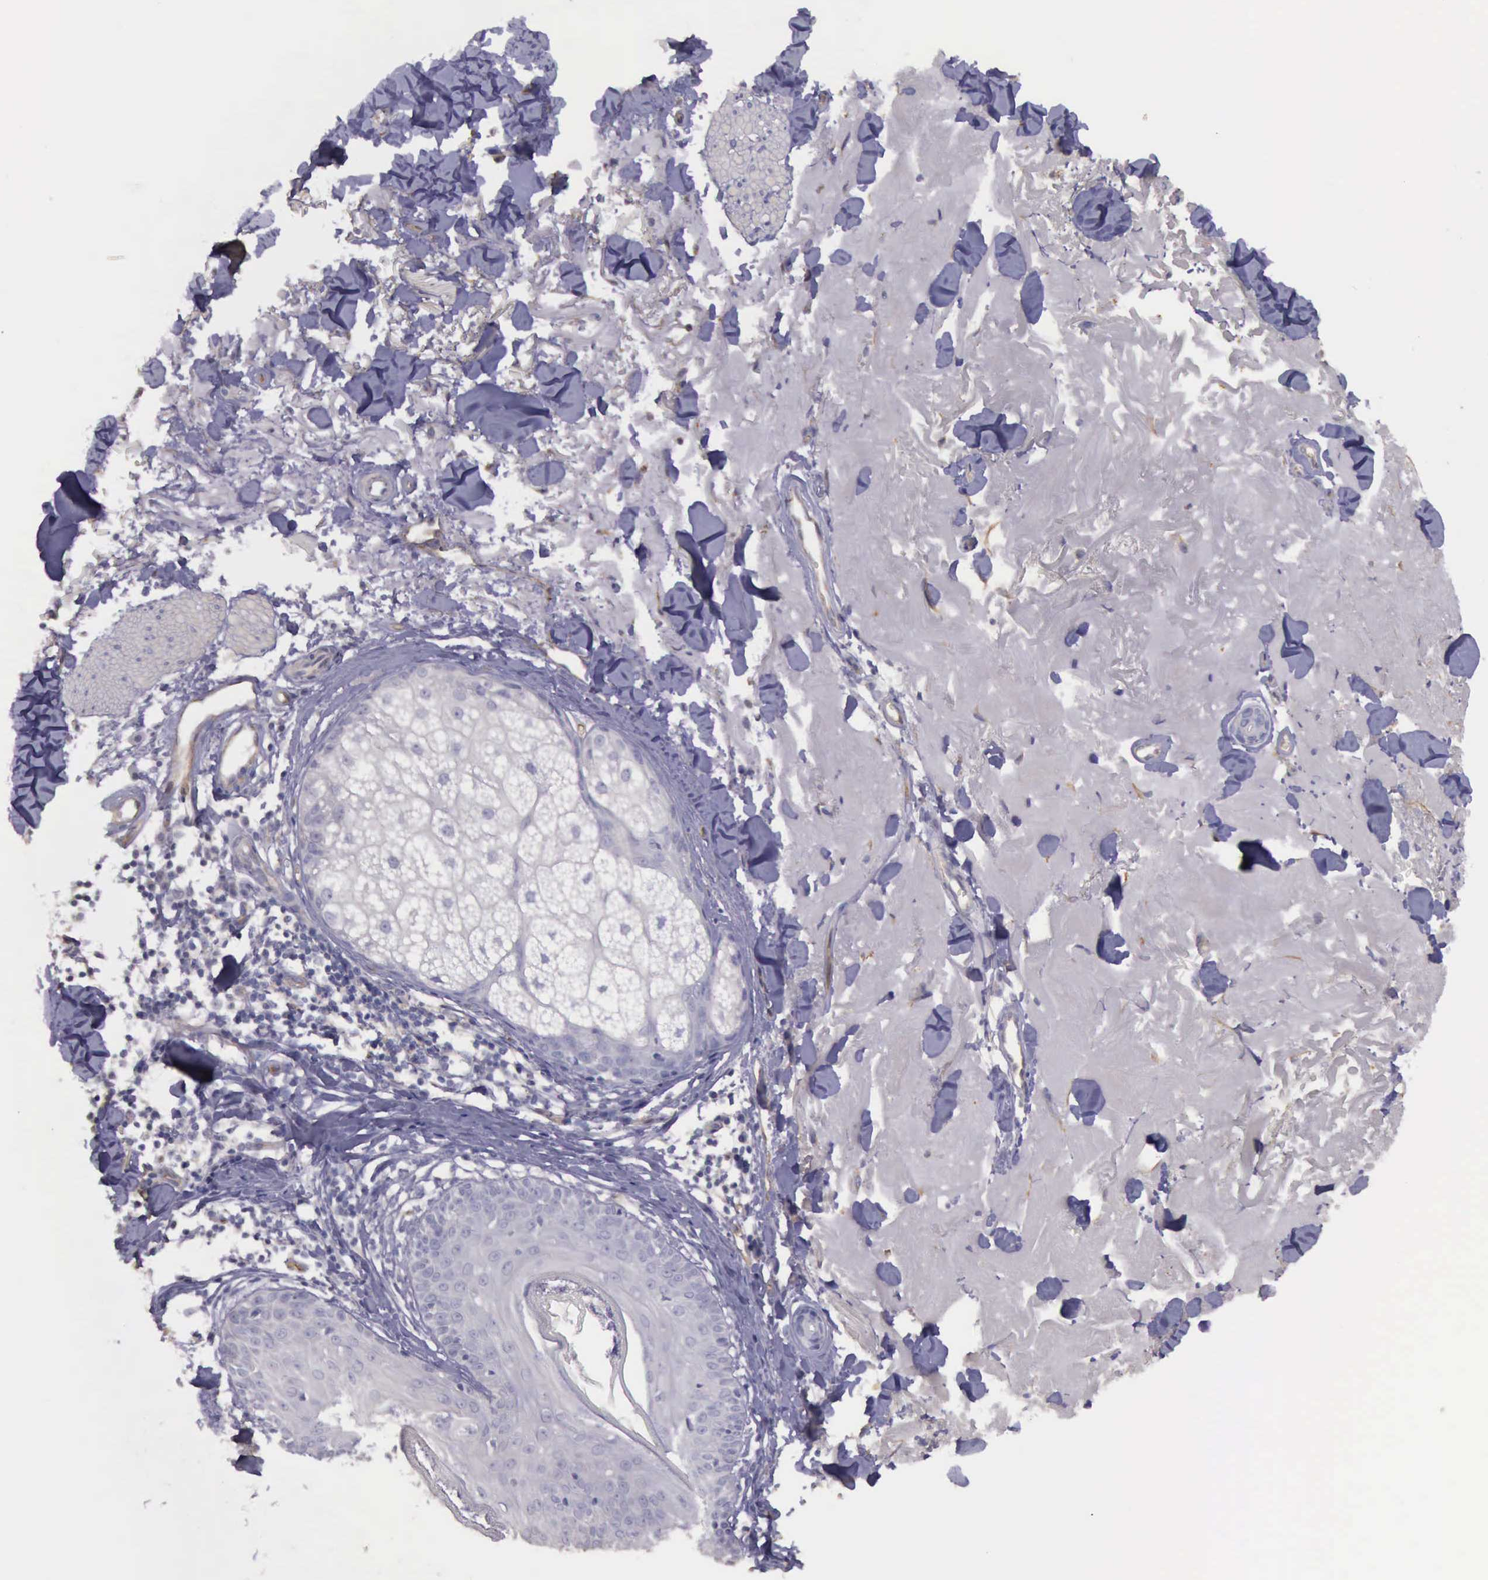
{"staining": {"intensity": "negative", "quantity": "none", "location": "none"}, "tissue": "skin", "cell_type": "Fibroblasts", "image_type": "normal", "snomed": [{"axis": "morphology", "description": "Normal tissue, NOS"}, {"axis": "topography", "description": "Skin"}], "caption": "Micrograph shows no protein expression in fibroblasts of benign skin.", "gene": "TCEANC", "patient": {"sex": "male", "age": 86}}